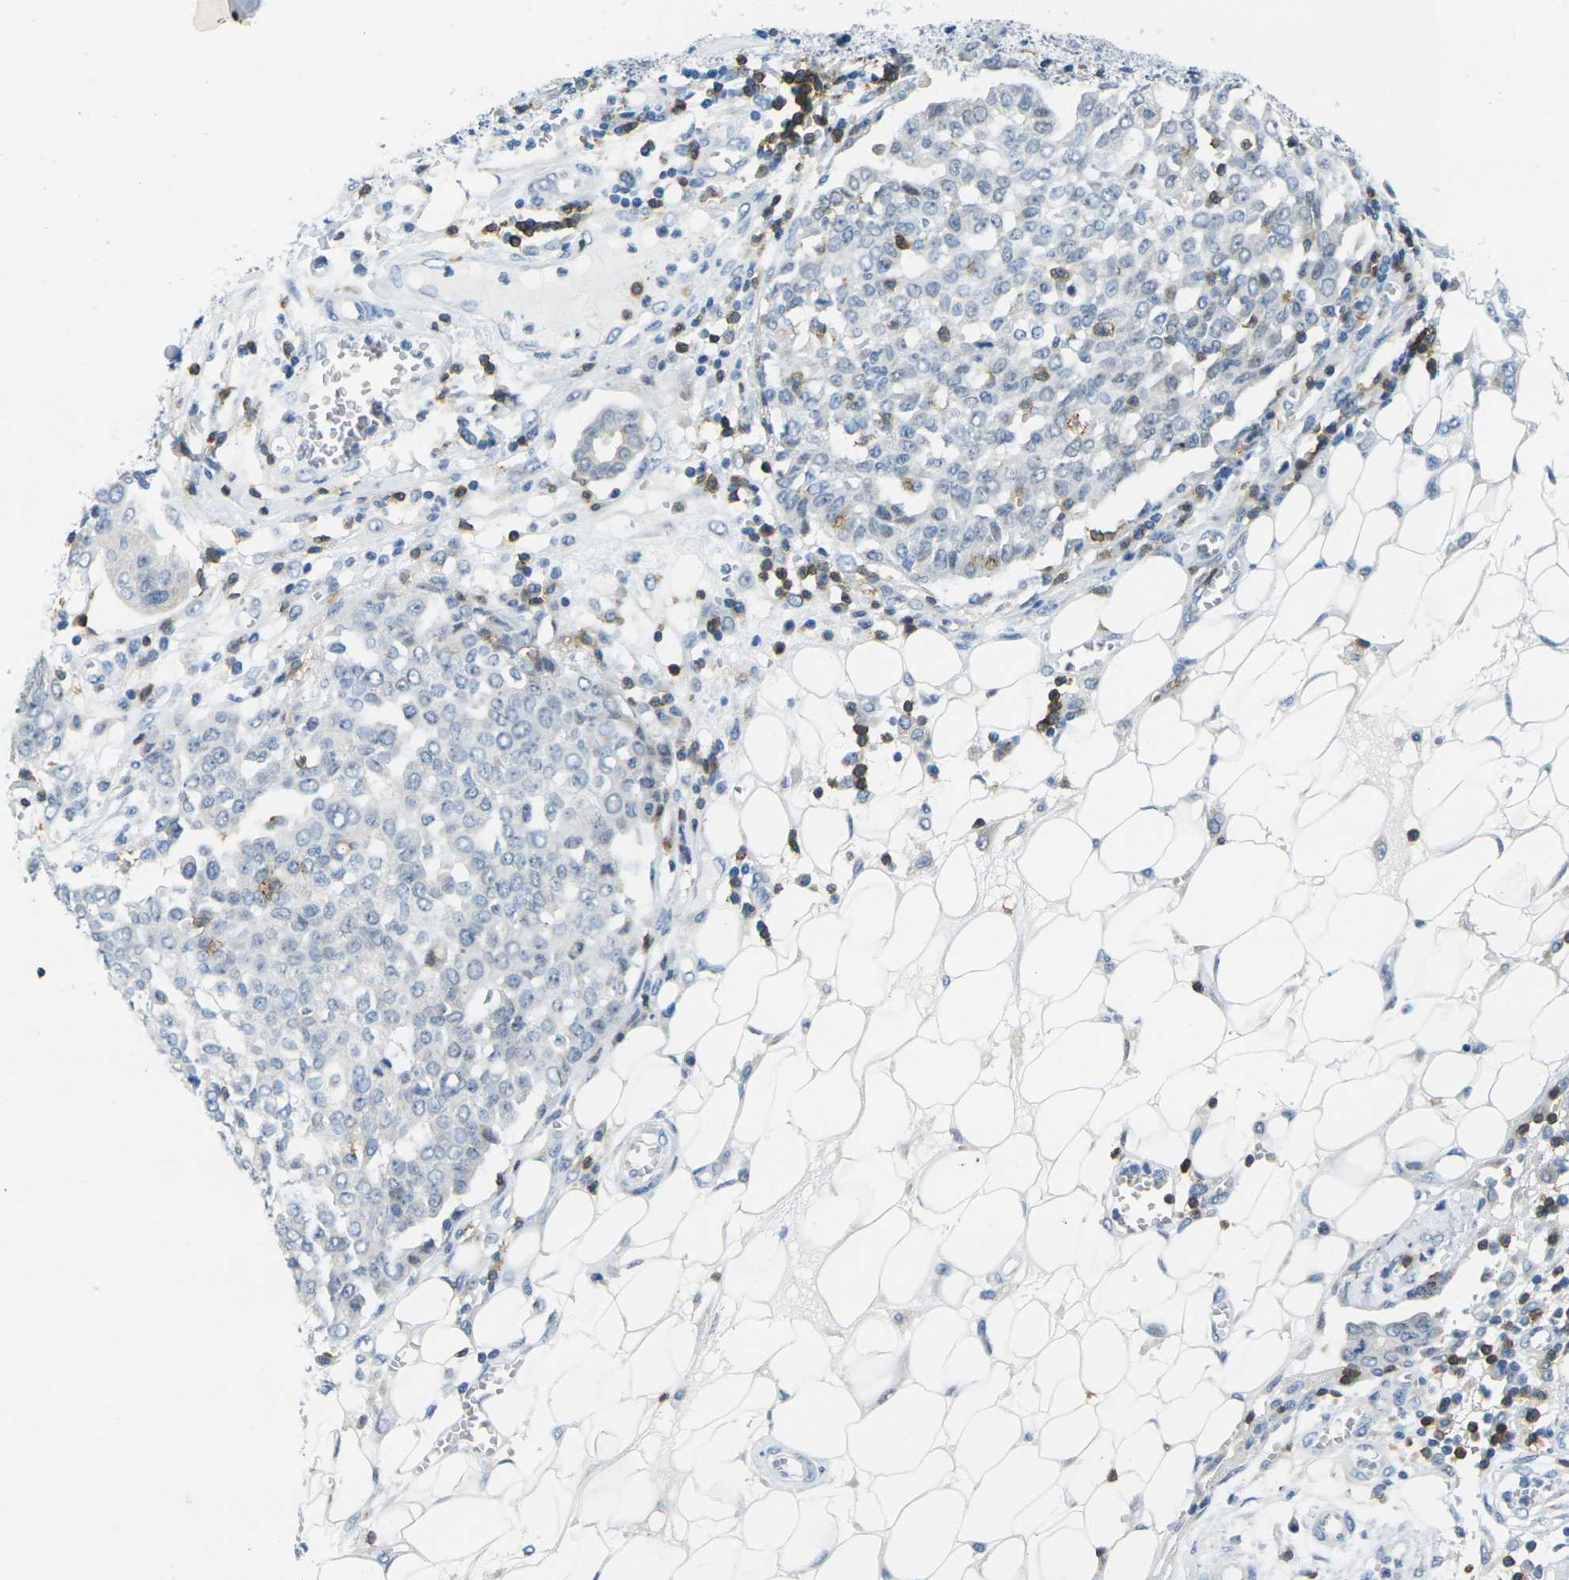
{"staining": {"intensity": "negative", "quantity": "none", "location": "none"}, "tissue": "ovarian cancer", "cell_type": "Tumor cells", "image_type": "cancer", "snomed": [{"axis": "morphology", "description": "Cystadenocarcinoma, serous, NOS"}, {"axis": "topography", "description": "Soft tissue"}, {"axis": "topography", "description": "Ovary"}], "caption": "This is an immunohistochemistry (IHC) histopathology image of human serous cystadenocarcinoma (ovarian). There is no expression in tumor cells.", "gene": "CD3D", "patient": {"sex": "female", "age": 57}}